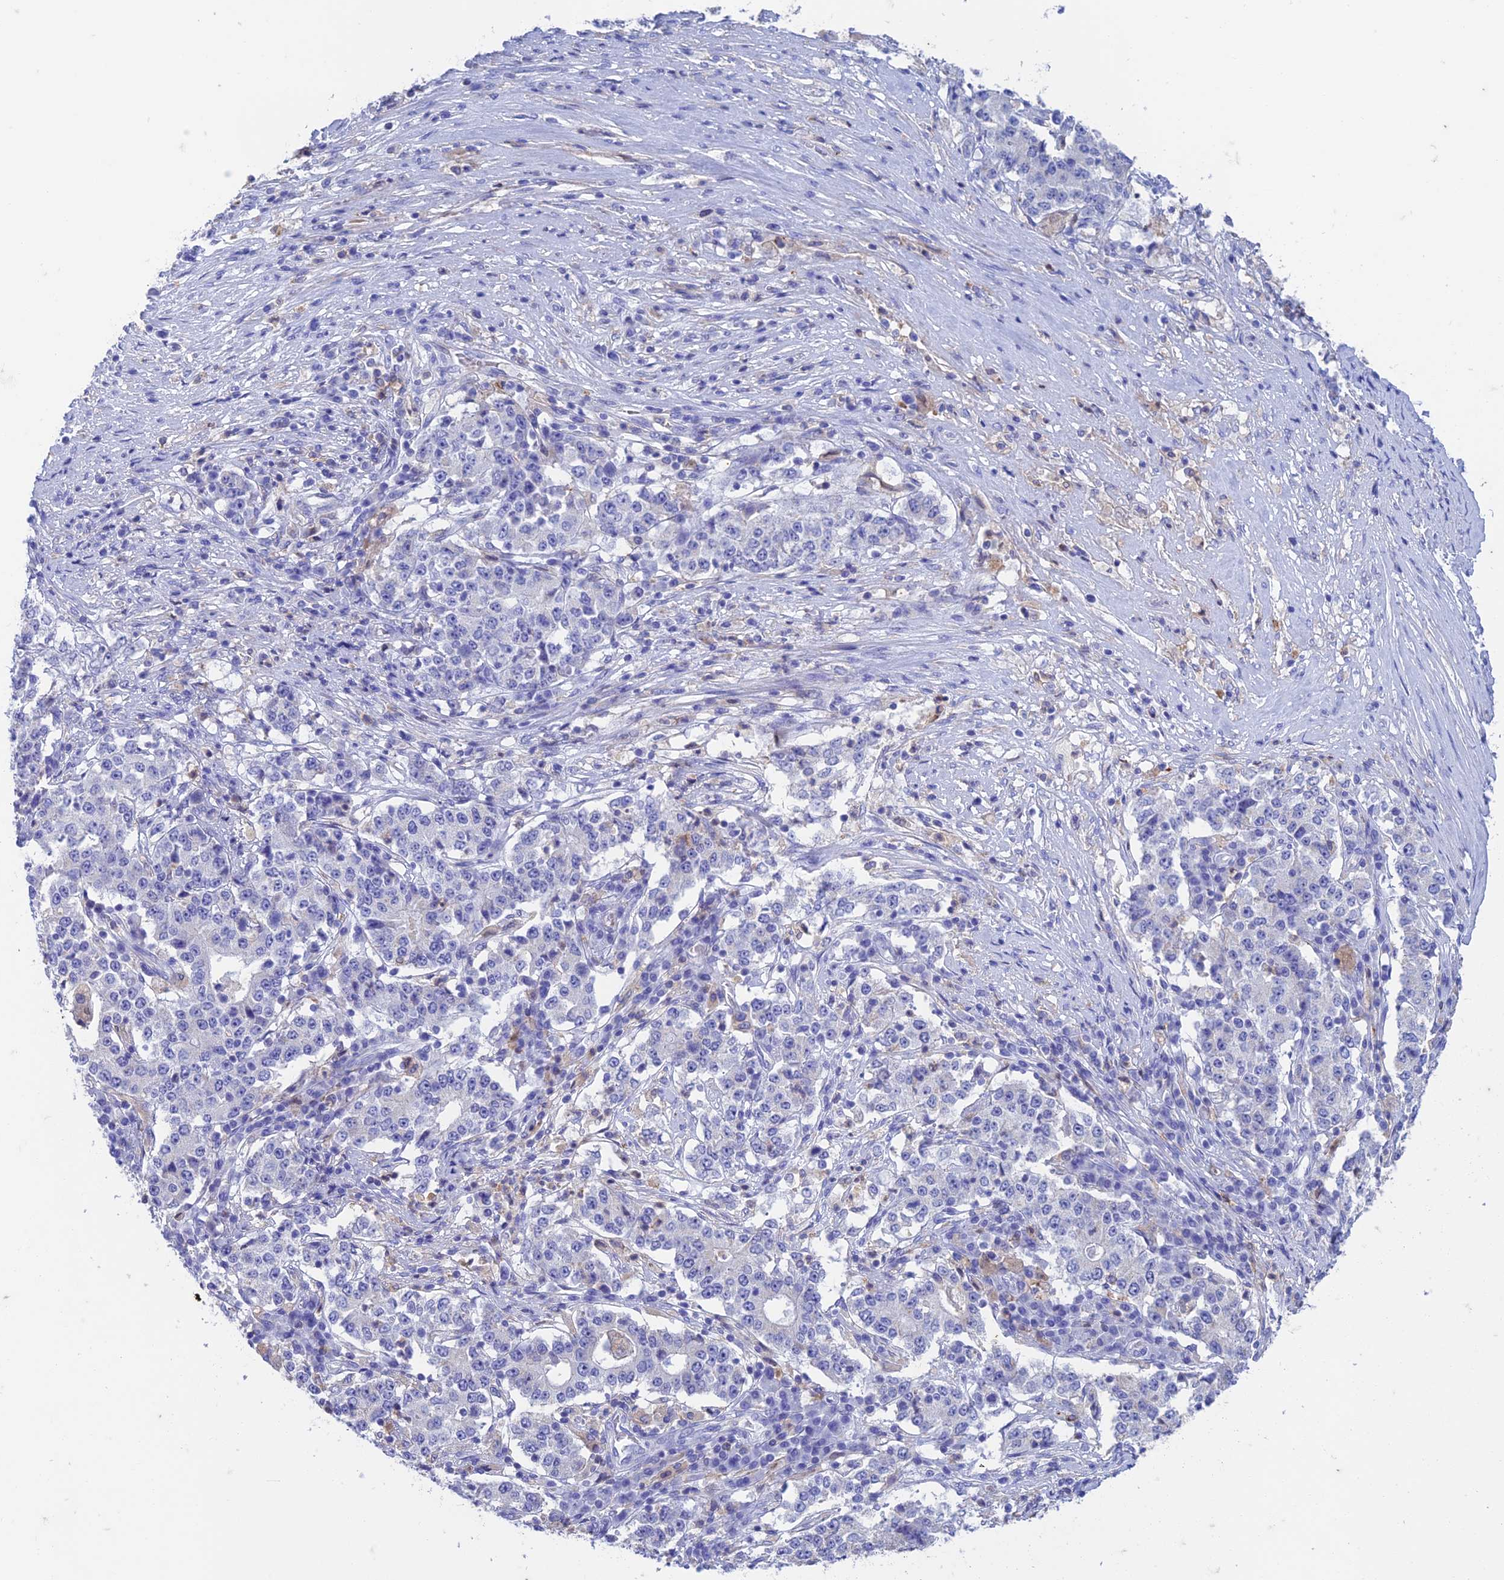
{"staining": {"intensity": "negative", "quantity": "none", "location": "none"}, "tissue": "stomach cancer", "cell_type": "Tumor cells", "image_type": "cancer", "snomed": [{"axis": "morphology", "description": "Adenocarcinoma, NOS"}, {"axis": "topography", "description": "Stomach"}], "caption": "Tumor cells show no significant protein staining in stomach cancer.", "gene": "FGF7", "patient": {"sex": "male", "age": 59}}